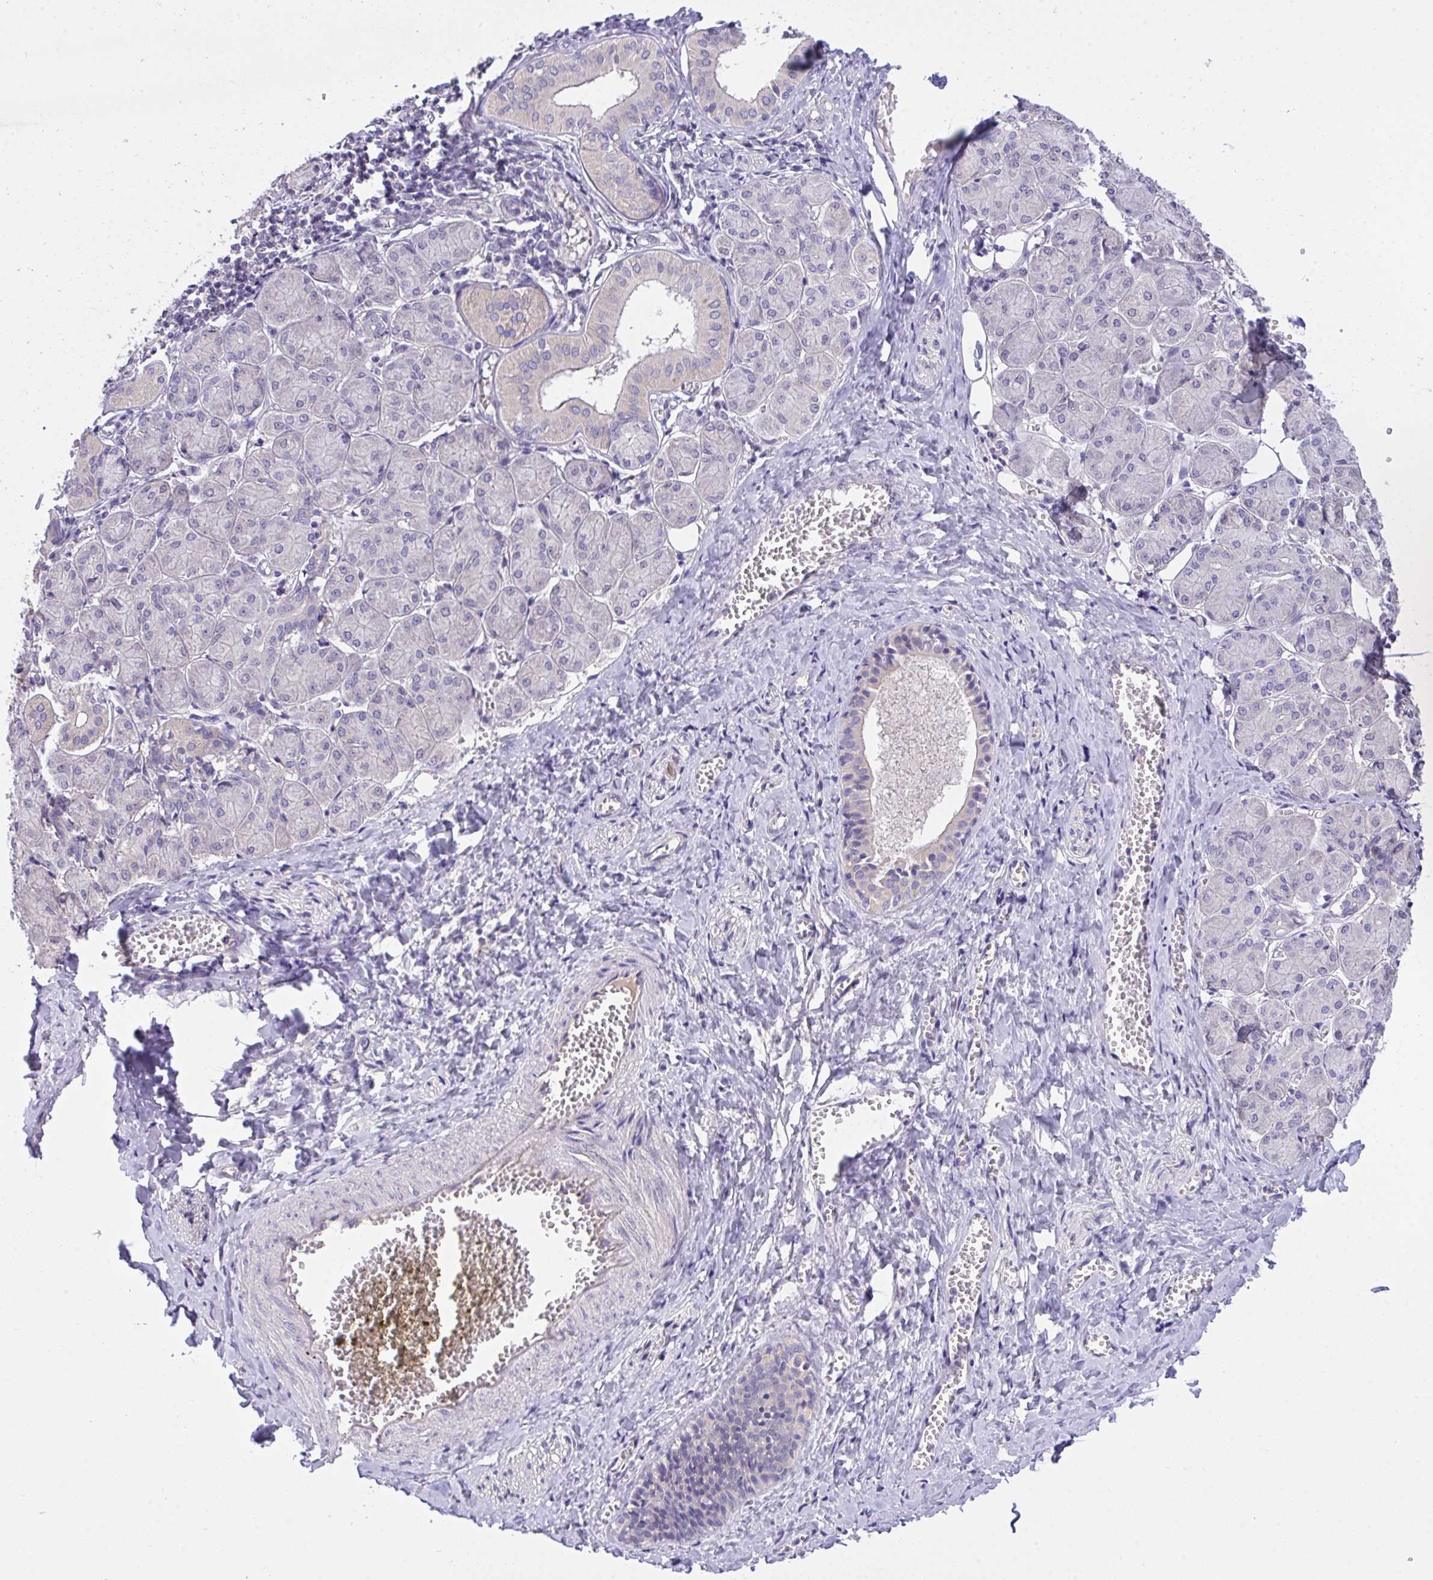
{"staining": {"intensity": "negative", "quantity": "none", "location": "none"}, "tissue": "salivary gland", "cell_type": "Glandular cells", "image_type": "normal", "snomed": [{"axis": "morphology", "description": "Normal tissue, NOS"}, {"axis": "morphology", "description": "Inflammation, NOS"}, {"axis": "topography", "description": "Lymph node"}, {"axis": "topography", "description": "Salivary gland"}], "caption": "This is an IHC photomicrograph of unremarkable salivary gland. There is no staining in glandular cells.", "gene": "ZNF581", "patient": {"sex": "male", "age": 3}}